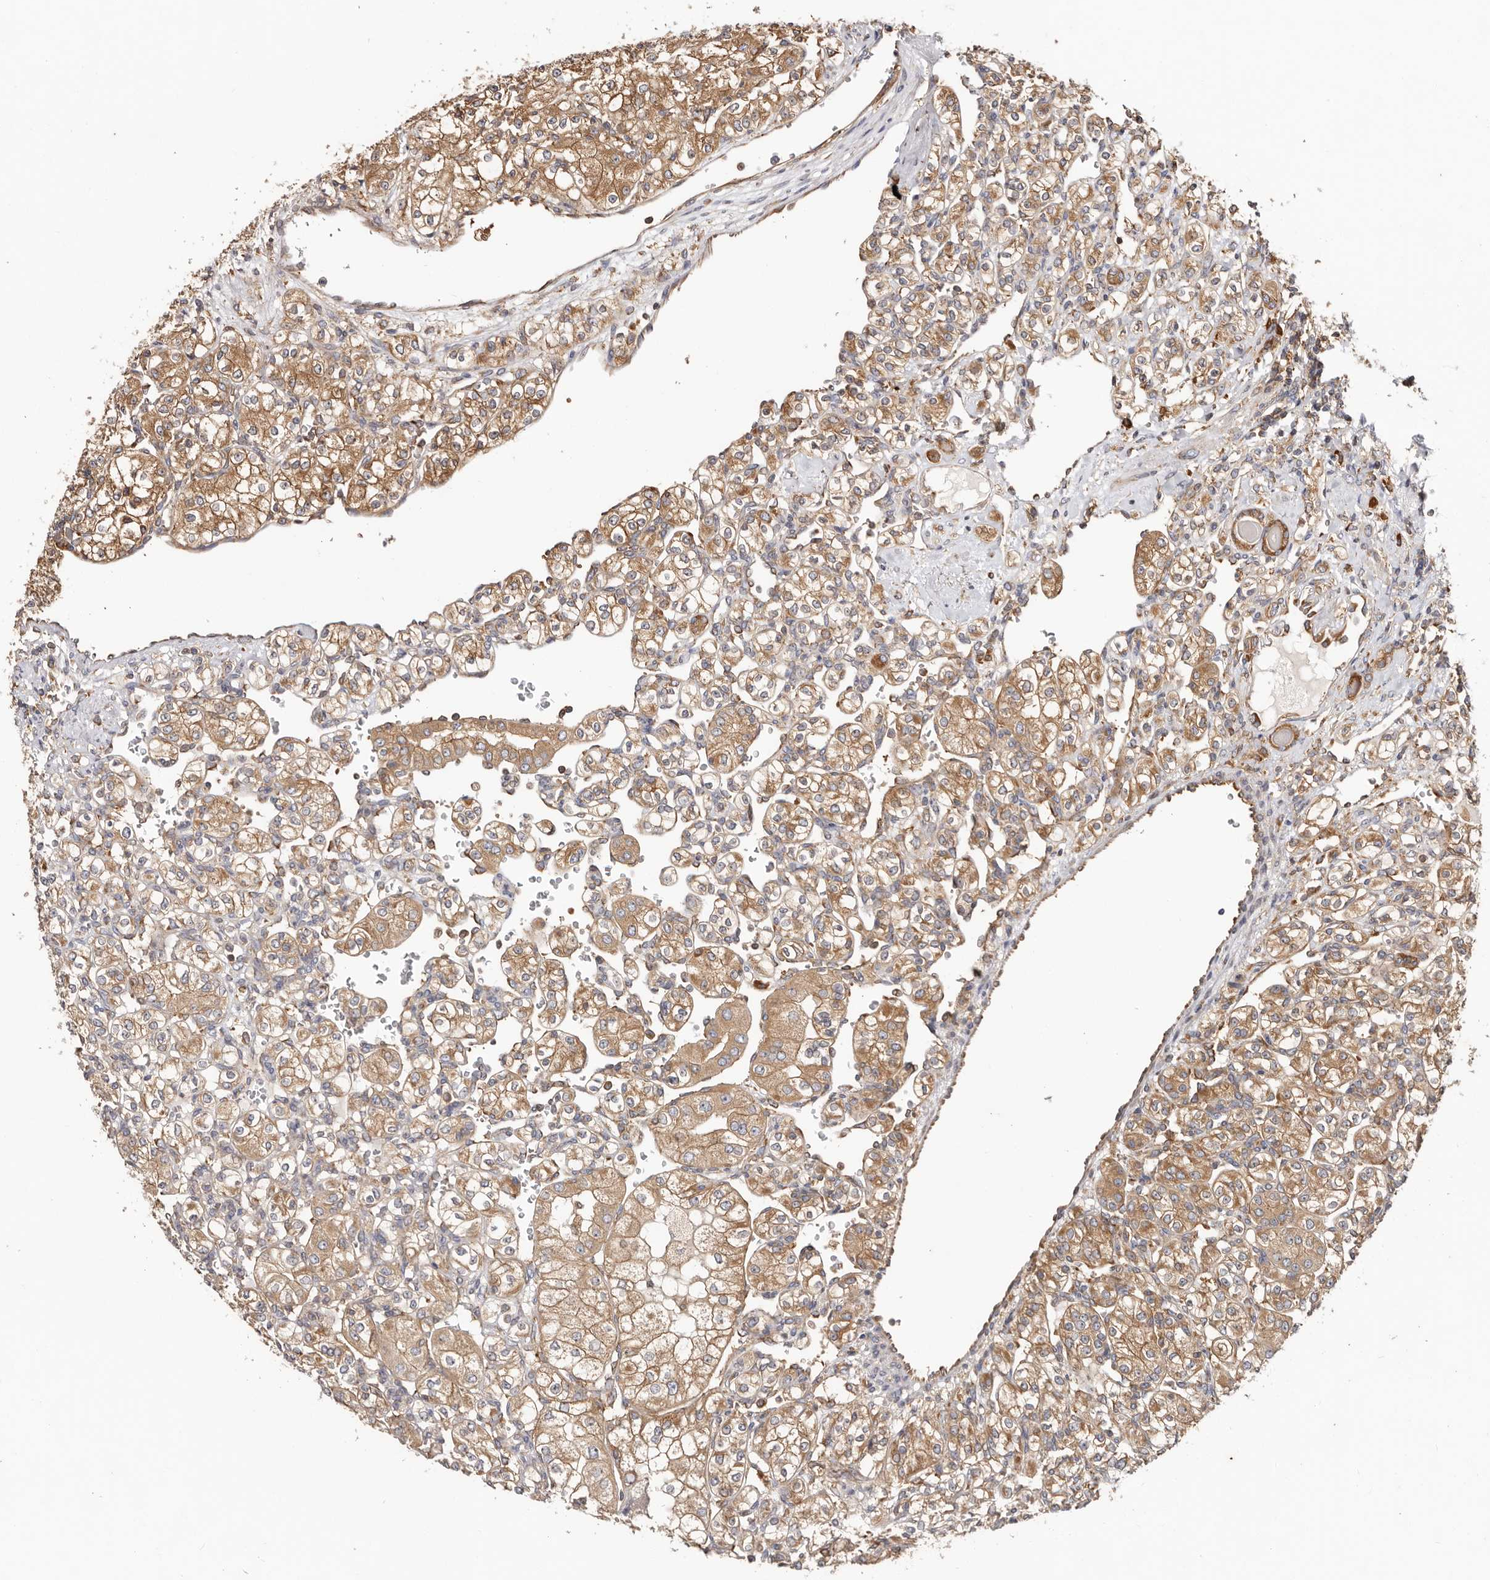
{"staining": {"intensity": "moderate", "quantity": ">75%", "location": "cytoplasmic/membranous"}, "tissue": "renal cancer", "cell_type": "Tumor cells", "image_type": "cancer", "snomed": [{"axis": "morphology", "description": "Adenocarcinoma, NOS"}, {"axis": "topography", "description": "Kidney"}], "caption": "Approximately >75% of tumor cells in human adenocarcinoma (renal) display moderate cytoplasmic/membranous protein expression as visualized by brown immunohistochemical staining.", "gene": "EPRS1", "patient": {"sex": "male", "age": 77}}